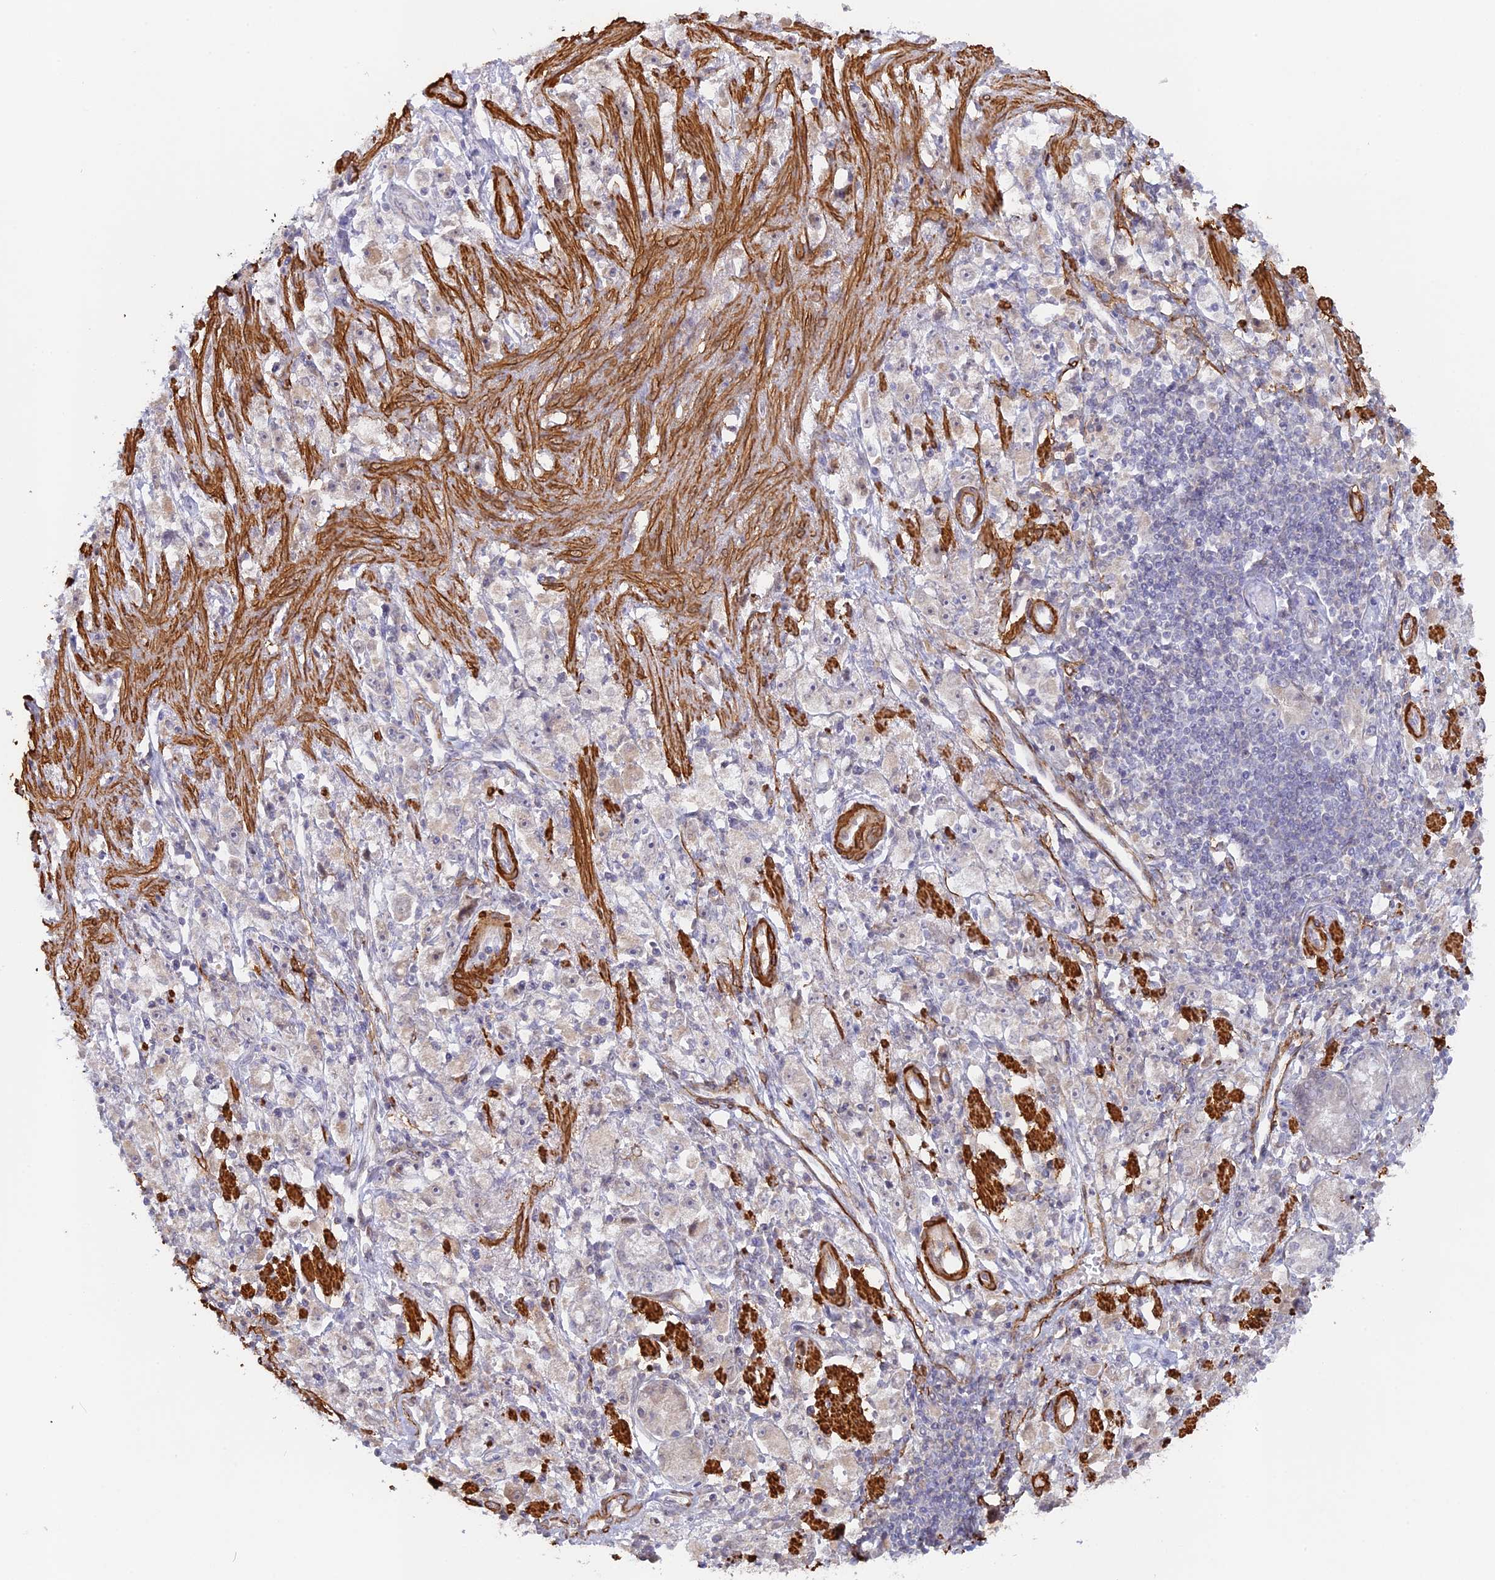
{"staining": {"intensity": "negative", "quantity": "none", "location": "none"}, "tissue": "stomach cancer", "cell_type": "Tumor cells", "image_type": "cancer", "snomed": [{"axis": "morphology", "description": "Adenocarcinoma, NOS"}, {"axis": "topography", "description": "Stomach"}], "caption": "This is a photomicrograph of immunohistochemistry (IHC) staining of stomach adenocarcinoma, which shows no expression in tumor cells.", "gene": "CCDC154", "patient": {"sex": "female", "age": 59}}